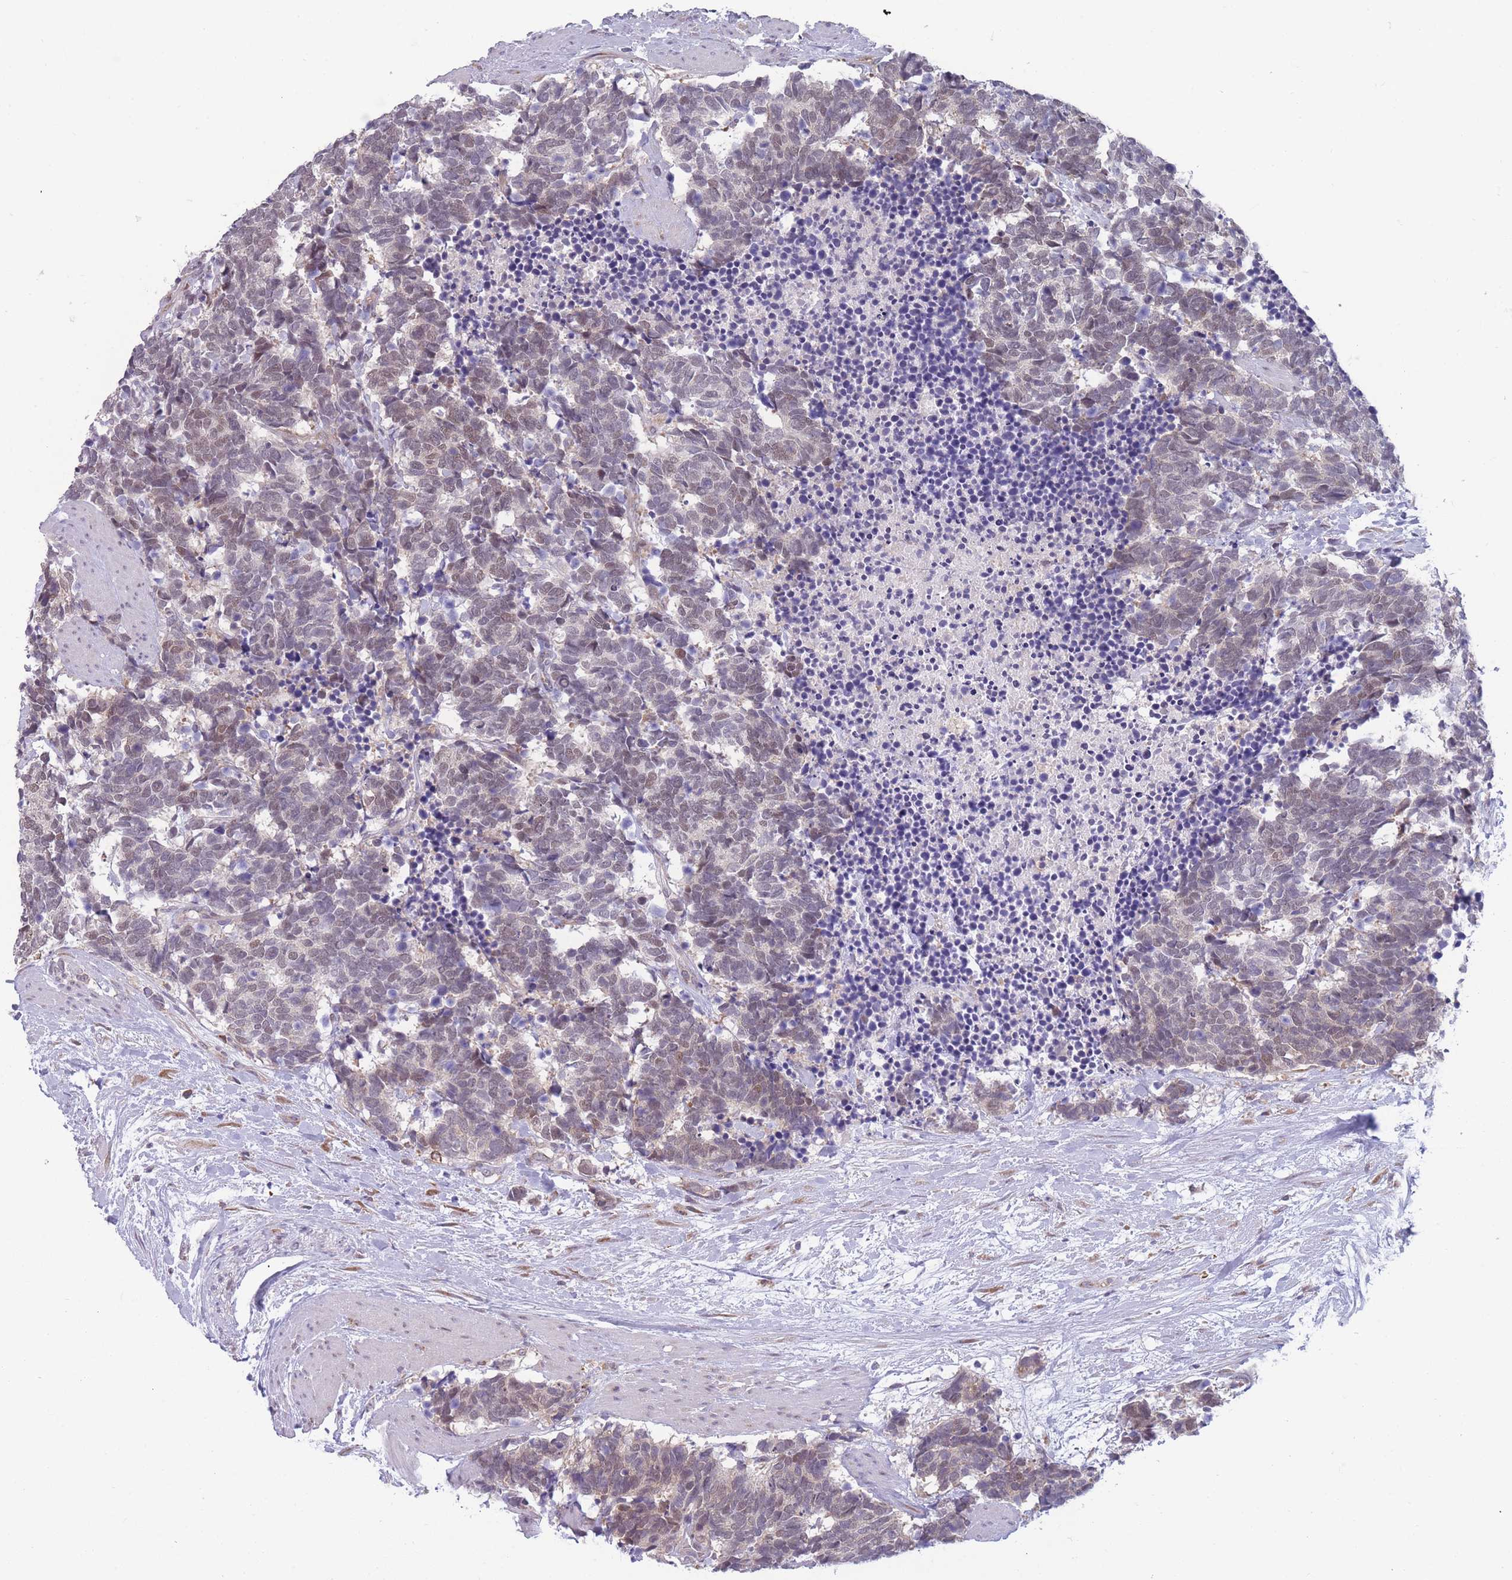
{"staining": {"intensity": "weak", "quantity": "25%-75%", "location": "nuclear"}, "tissue": "carcinoid", "cell_type": "Tumor cells", "image_type": "cancer", "snomed": [{"axis": "morphology", "description": "Carcinoma, NOS"}, {"axis": "morphology", "description": "Carcinoid, malignant, NOS"}, {"axis": "topography", "description": "Prostate"}], "caption": "Malignant carcinoid stained with a brown dye reveals weak nuclear positive positivity in about 25%-75% of tumor cells.", "gene": "TMEM121", "patient": {"sex": "male", "age": 57}}